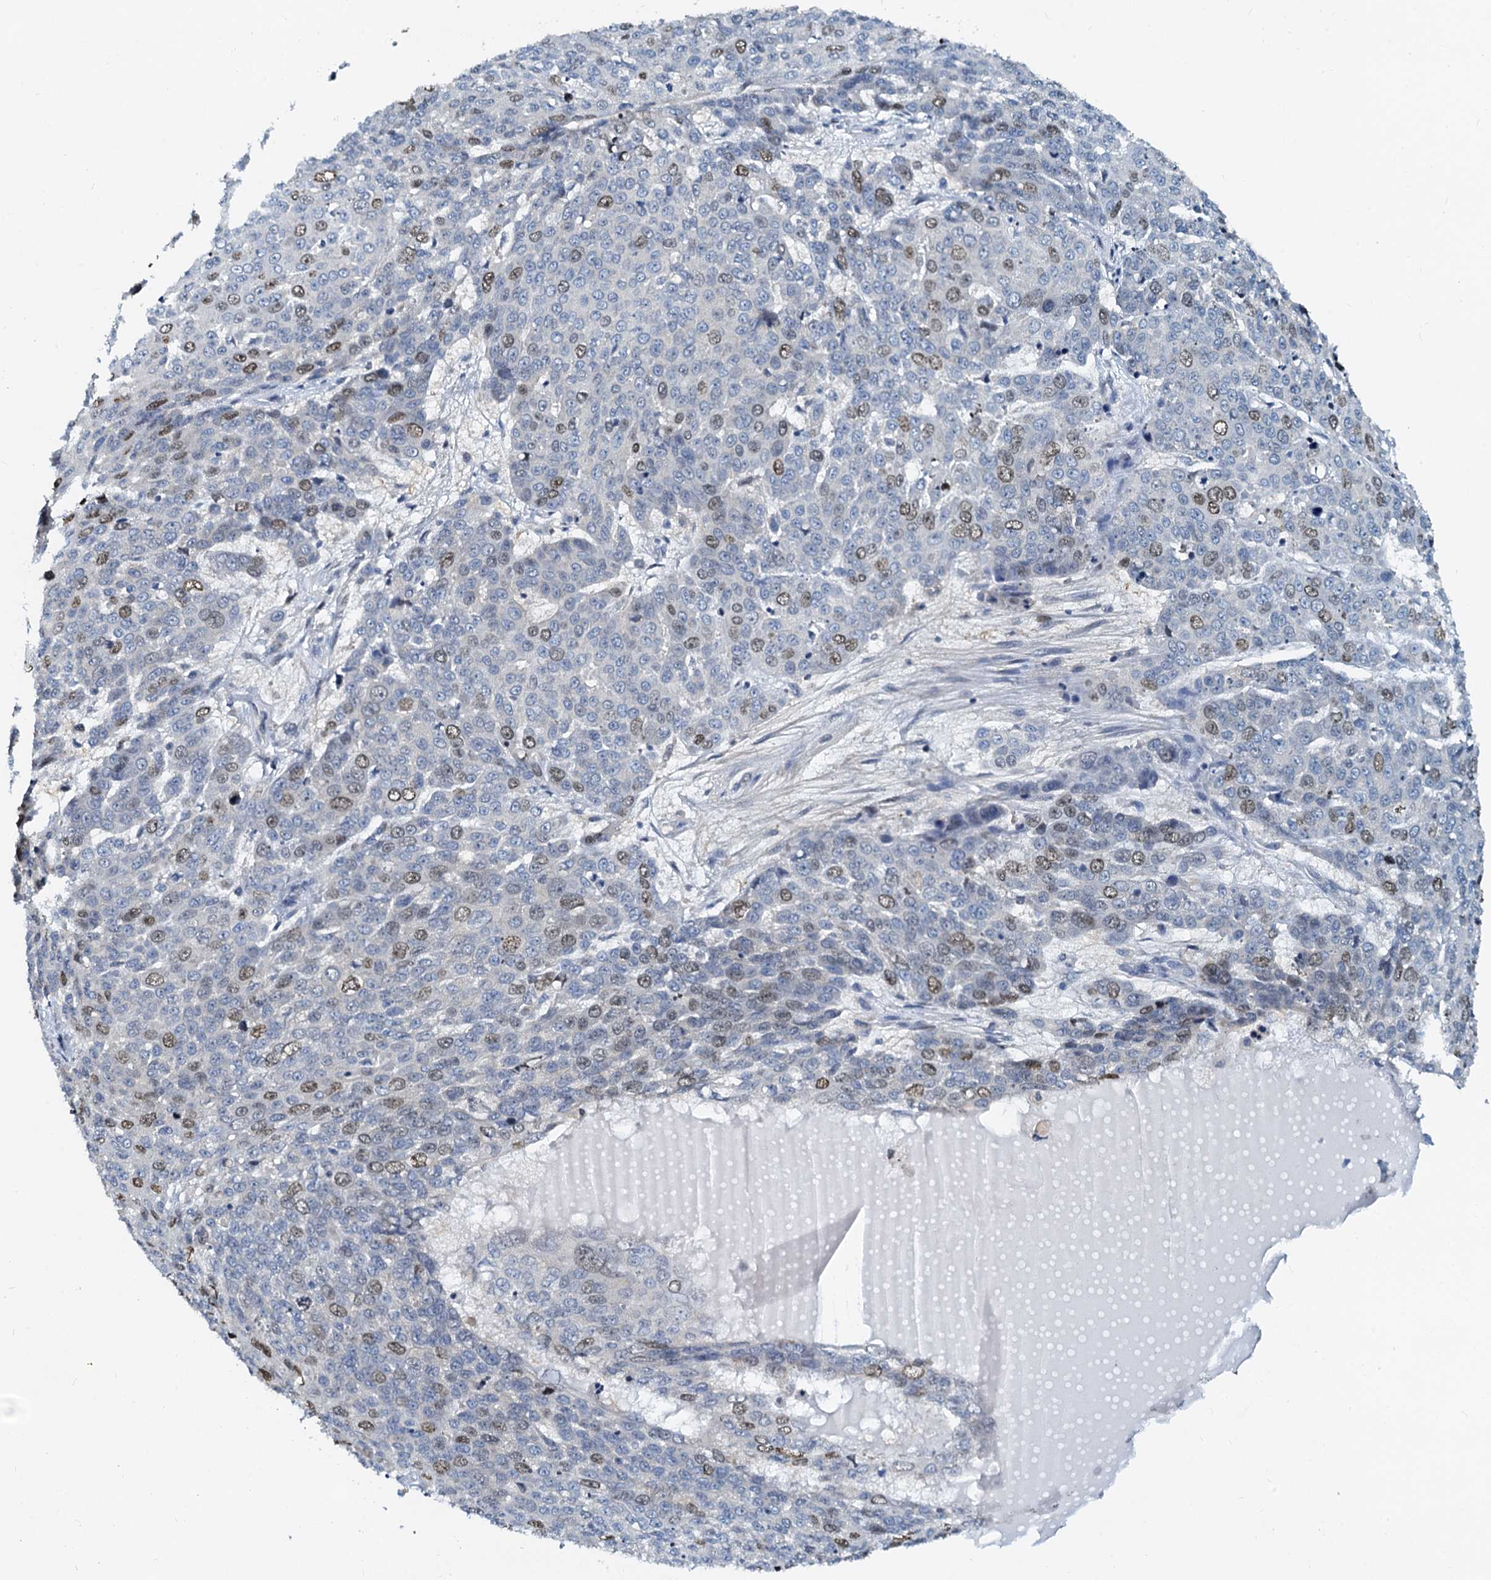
{"staining": {"intensity": "weak", "quantity": "<25%", "location": "nuclear"}, "tissue": "skin cancer", "cell_type": "Tumor cells", "image_type": "cancer", "snomed": [{"axis": "morphology", "description": "Squamous cell carcinoma, NOS"}, {"axis": "topography", "description": "Skin"}], "caption": "DAB immunohistochemical staining of human skin cancer (squamous cell carcinoma) reveals no significant staining in tumor cells.", "gene": "PTGES3", "patient": {"sex": "male", "age": 71}}